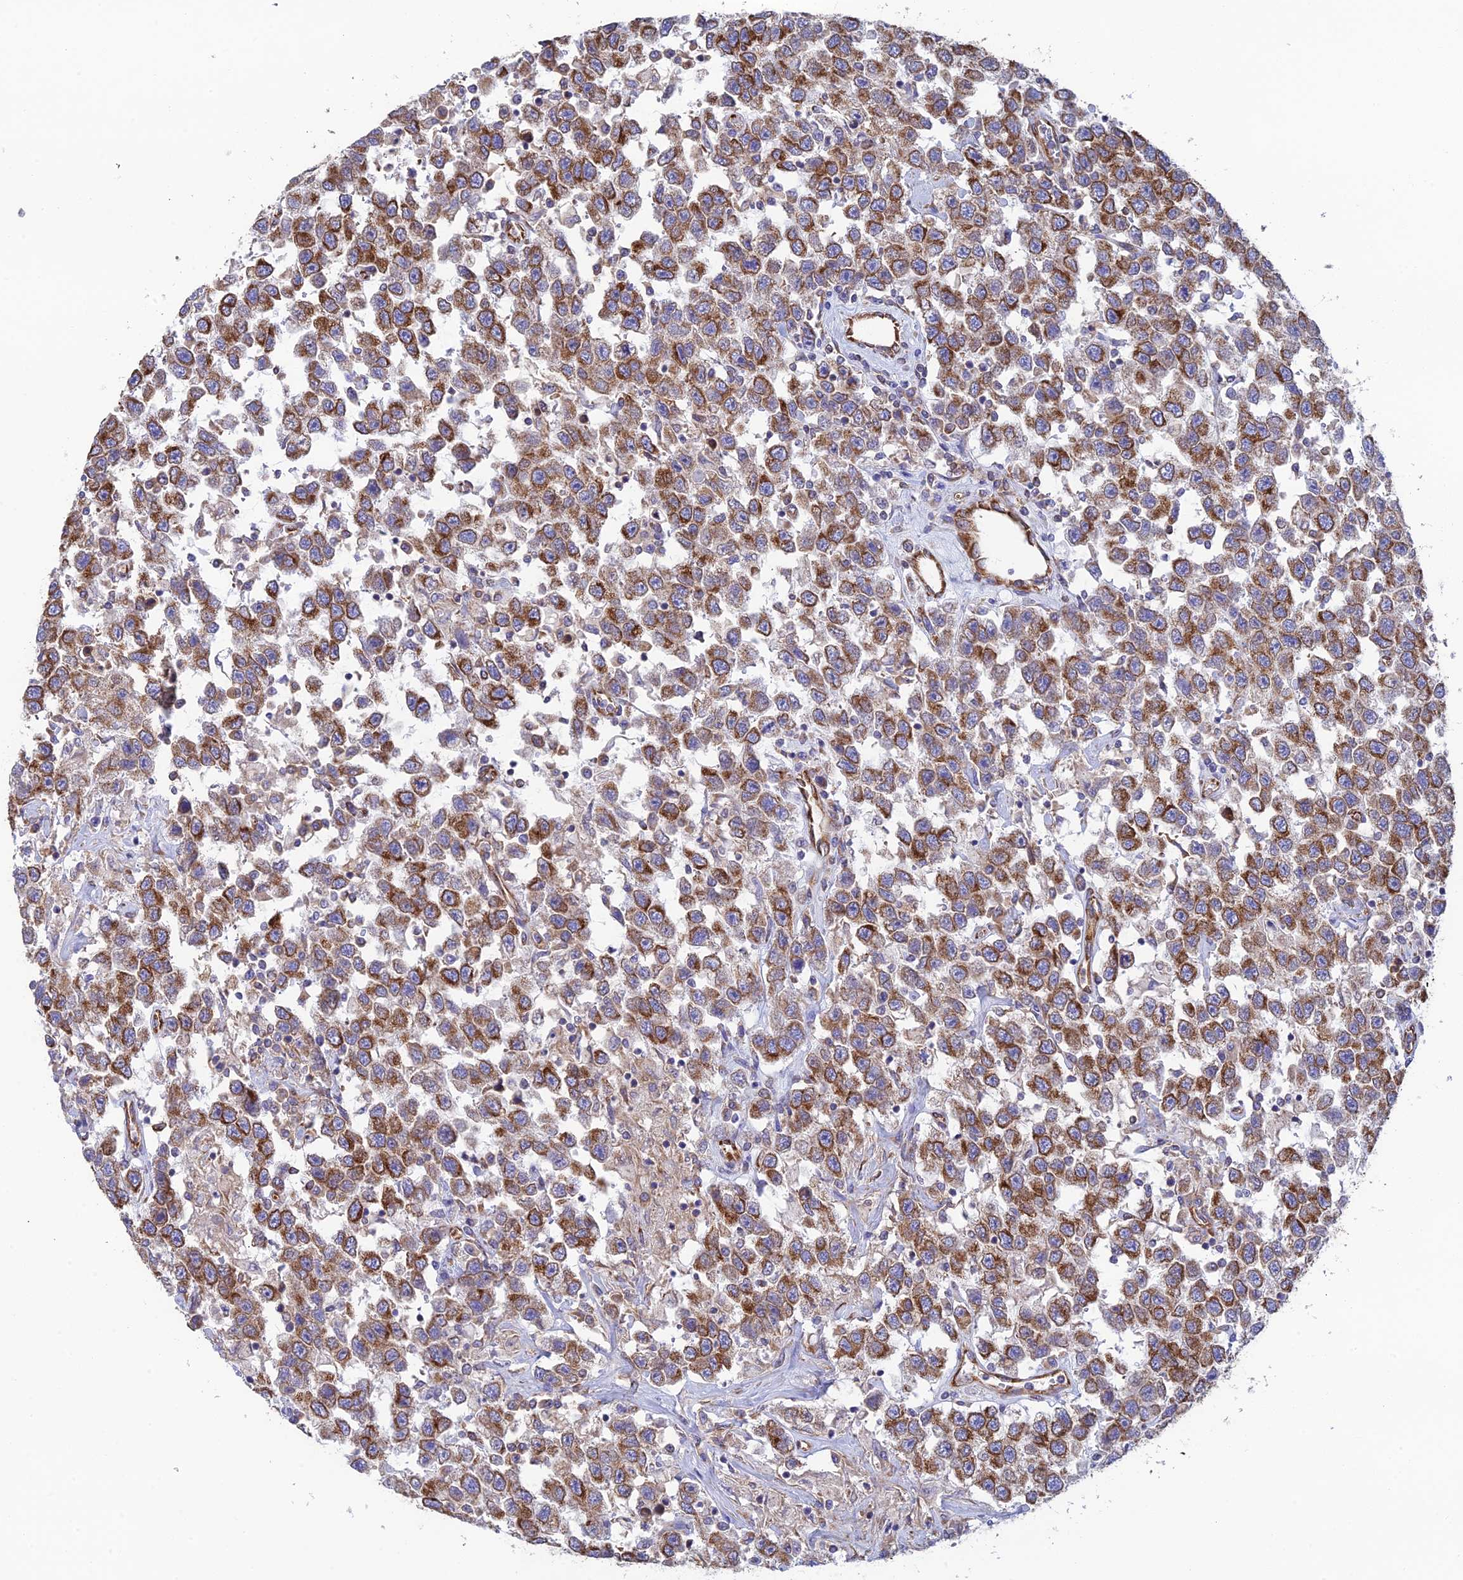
{"staining": {"intensity": "strong", "quantity": ">75%", "location": "cytoplasmic/membranous"}, "tissue": "testis cancer", "cell_type": "Tumor cells", "image_type": "cancer", "snomed": [{"axis": "morphology", "description": "Seminoma, NOS"}, {"axis": "topography", "description": "Testis"}], "caption": "Immunohistochemistry (IHC) (DAB) staining of human testis seminoma displays strong cytoplasmic/membranous protein positivity in approximately >75% of tumor cells. The staining was performed using DAB, with brown indicating positive protein expression. Nuclei are stained blue with hematoxylin.", "gene": "CCDC69", "patient": {"sex": "male", "age": 41}}